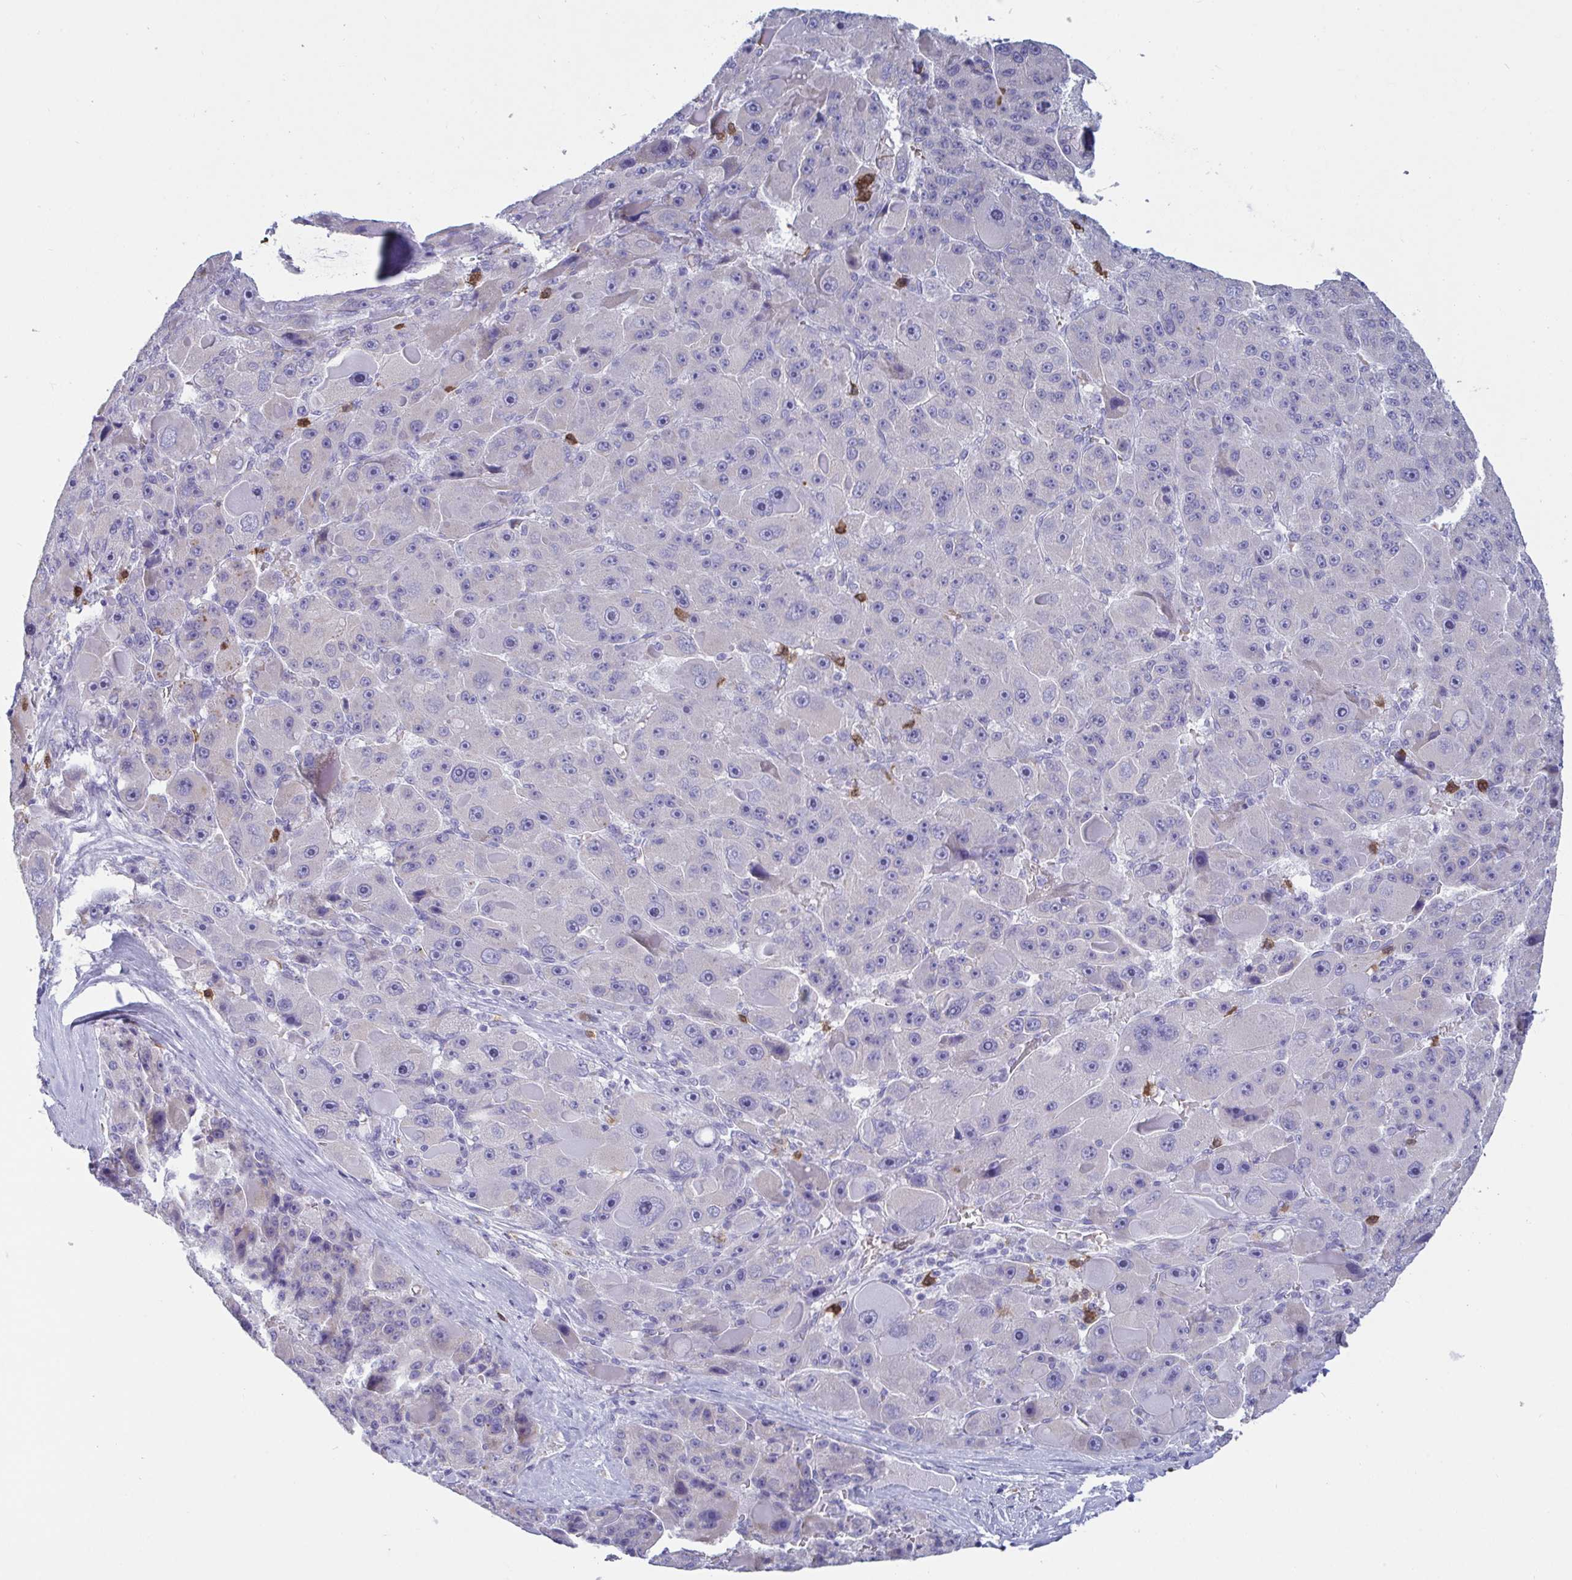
{"staining": {"intensity": "negative", "quantity": "none", "location": "none"}, "tissue": "liver cancer", "cell_type": "Tumor cells", "image_type": "cancer", "snomed": [{"axis": "morphology", "description": "Carcinoma, Hepatocellular, NOS"}, {"axis": "topography", "description": "Liver"}], "caption": "High power microscopy photomicrograph of an immunohistochemistry image of hepatocellular carcinoma (liver), revealing no significant staining in tumor cells.", "gene": "TAS2R38", "patient": {"sex": "male", "age": 76}}